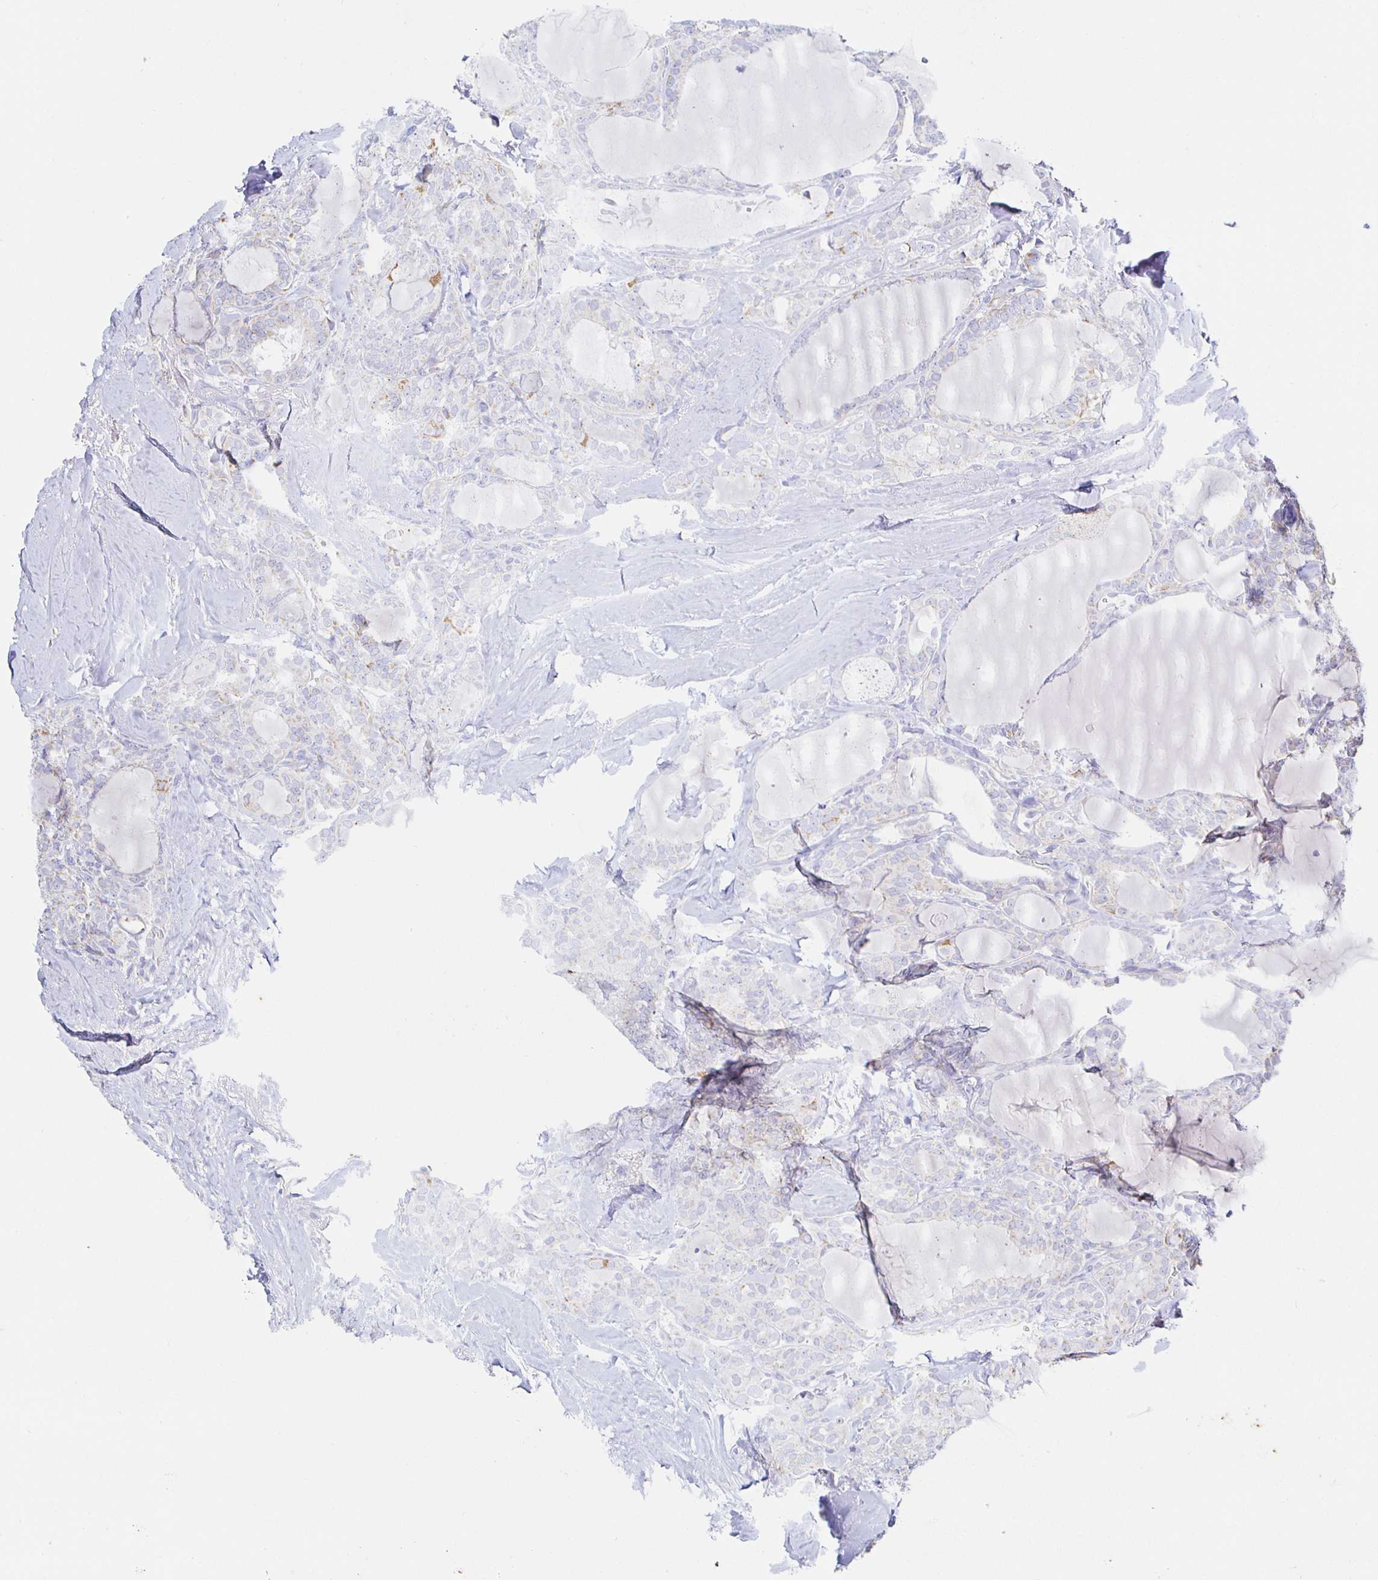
{"staining": {"intensity": "negative", "quantity": "none", "location": "none"}, "tissue": "thyroid cancer", "cell_type": "Tumor cells", "image_type": "cancer", "snomed": [{"axis": "morphology", "description": "Papillary adenocarcinoma, NOS"}, {"axis": "topography", "description": "Thyroid gland"}], "caption": "This is an immunohistochemistry image of papillary adenocarcinoma (thyroid). There is no expression in tumor cells.", "gene": "SYNGR4", "patient": {"sex": "male", "age": 30}}